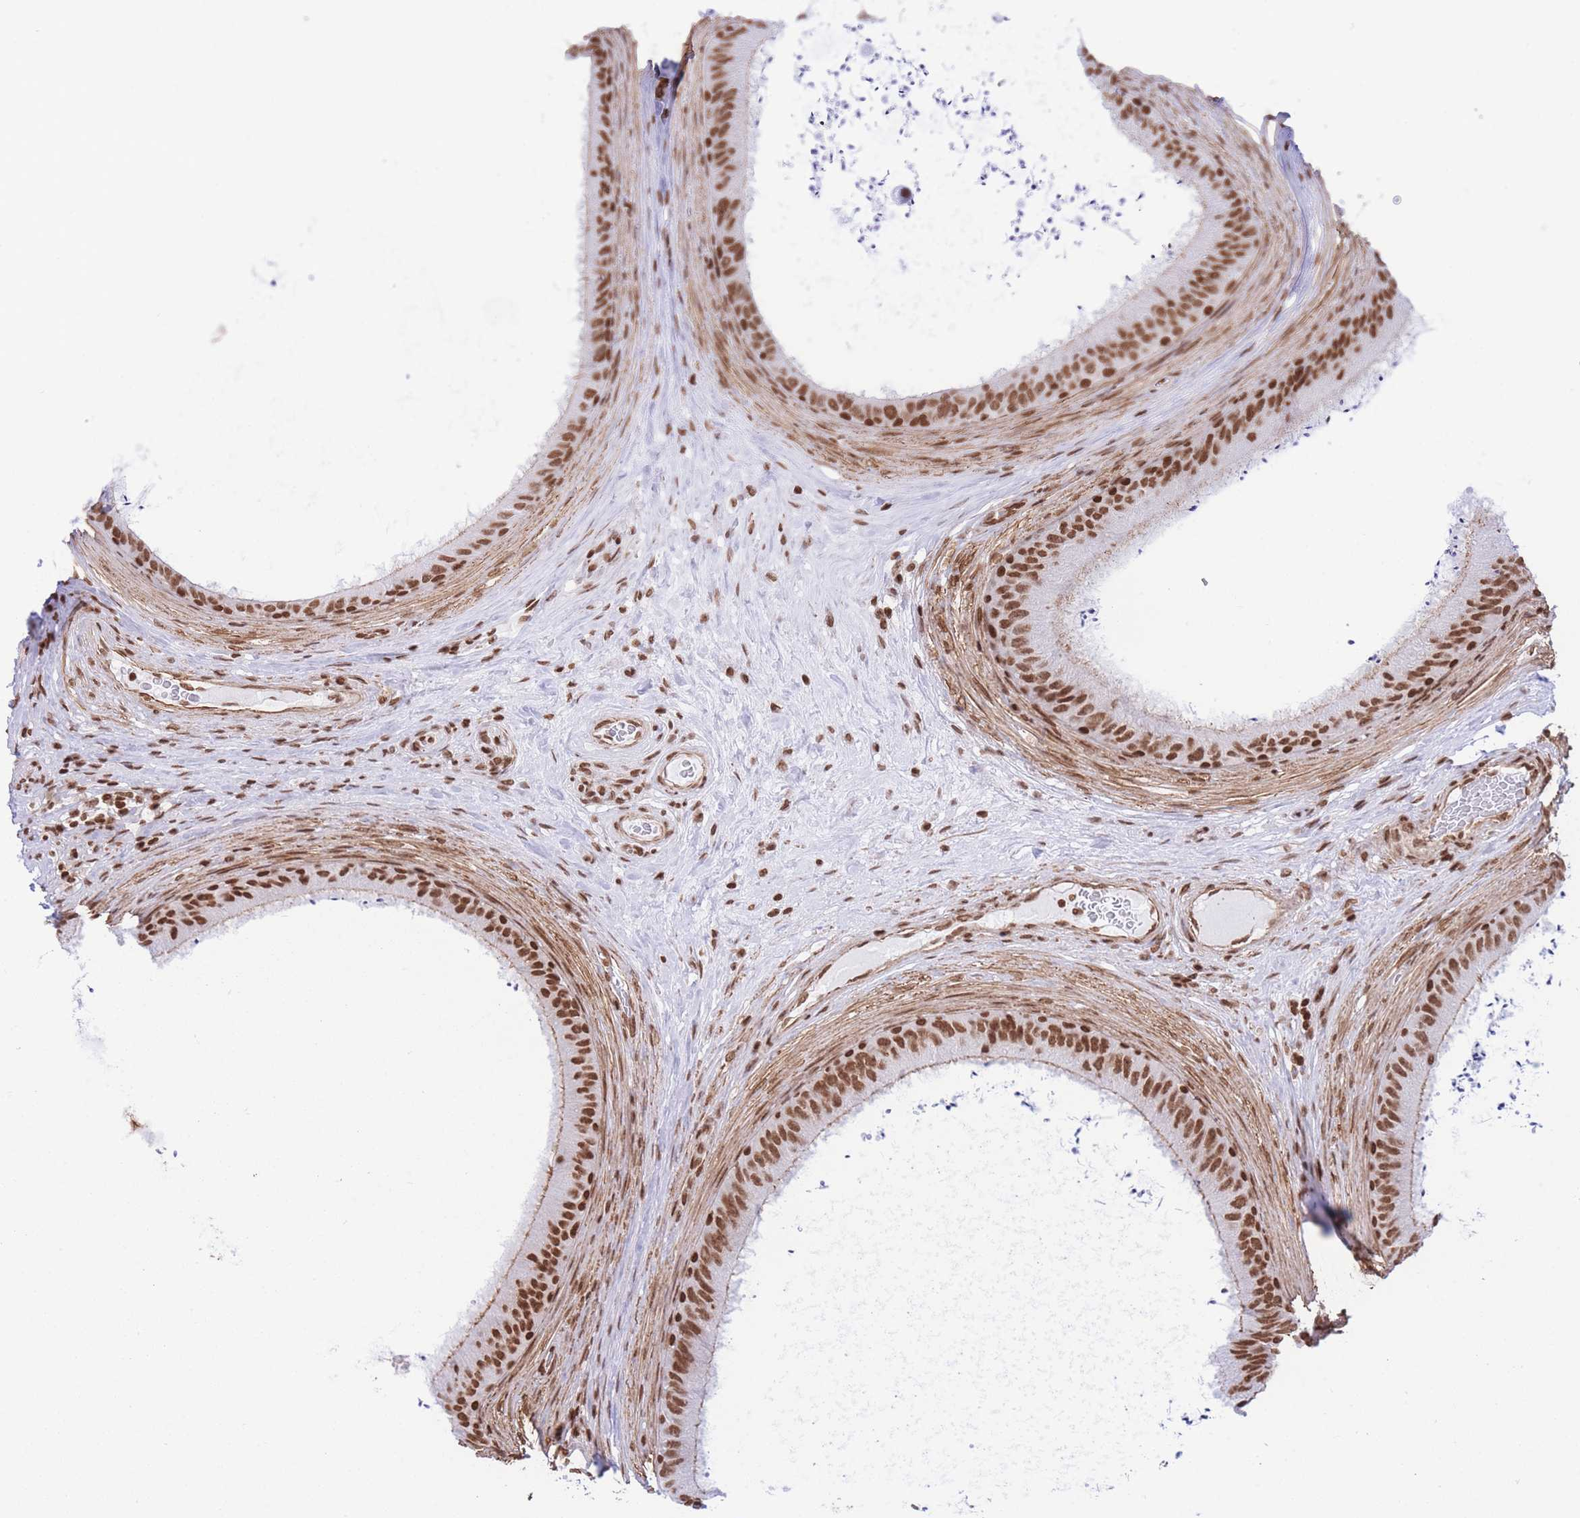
{"staining": {"intensity": "strong", "quantity": ">75%", "location": "nuclear"}, "tissue": "epididymis", "cell_type": "Glandular cells", "image_type": "normal", "snomed": [{"axis": "morphology", "description": "Normal tissue, NOS"}, {"axis": "topography", "description": "Testis"}, {"axis": "topography", "description": "Epididymis"}], "caption": "DAB (3,3'-diaminobenzidine) immunohistochemical staining of benign human epididymis displays strong nuclear protein positivity in approximately >75% of glandular cells.", "gene": "H2BC10", "patient": {"sex": "male", "age": 41}}